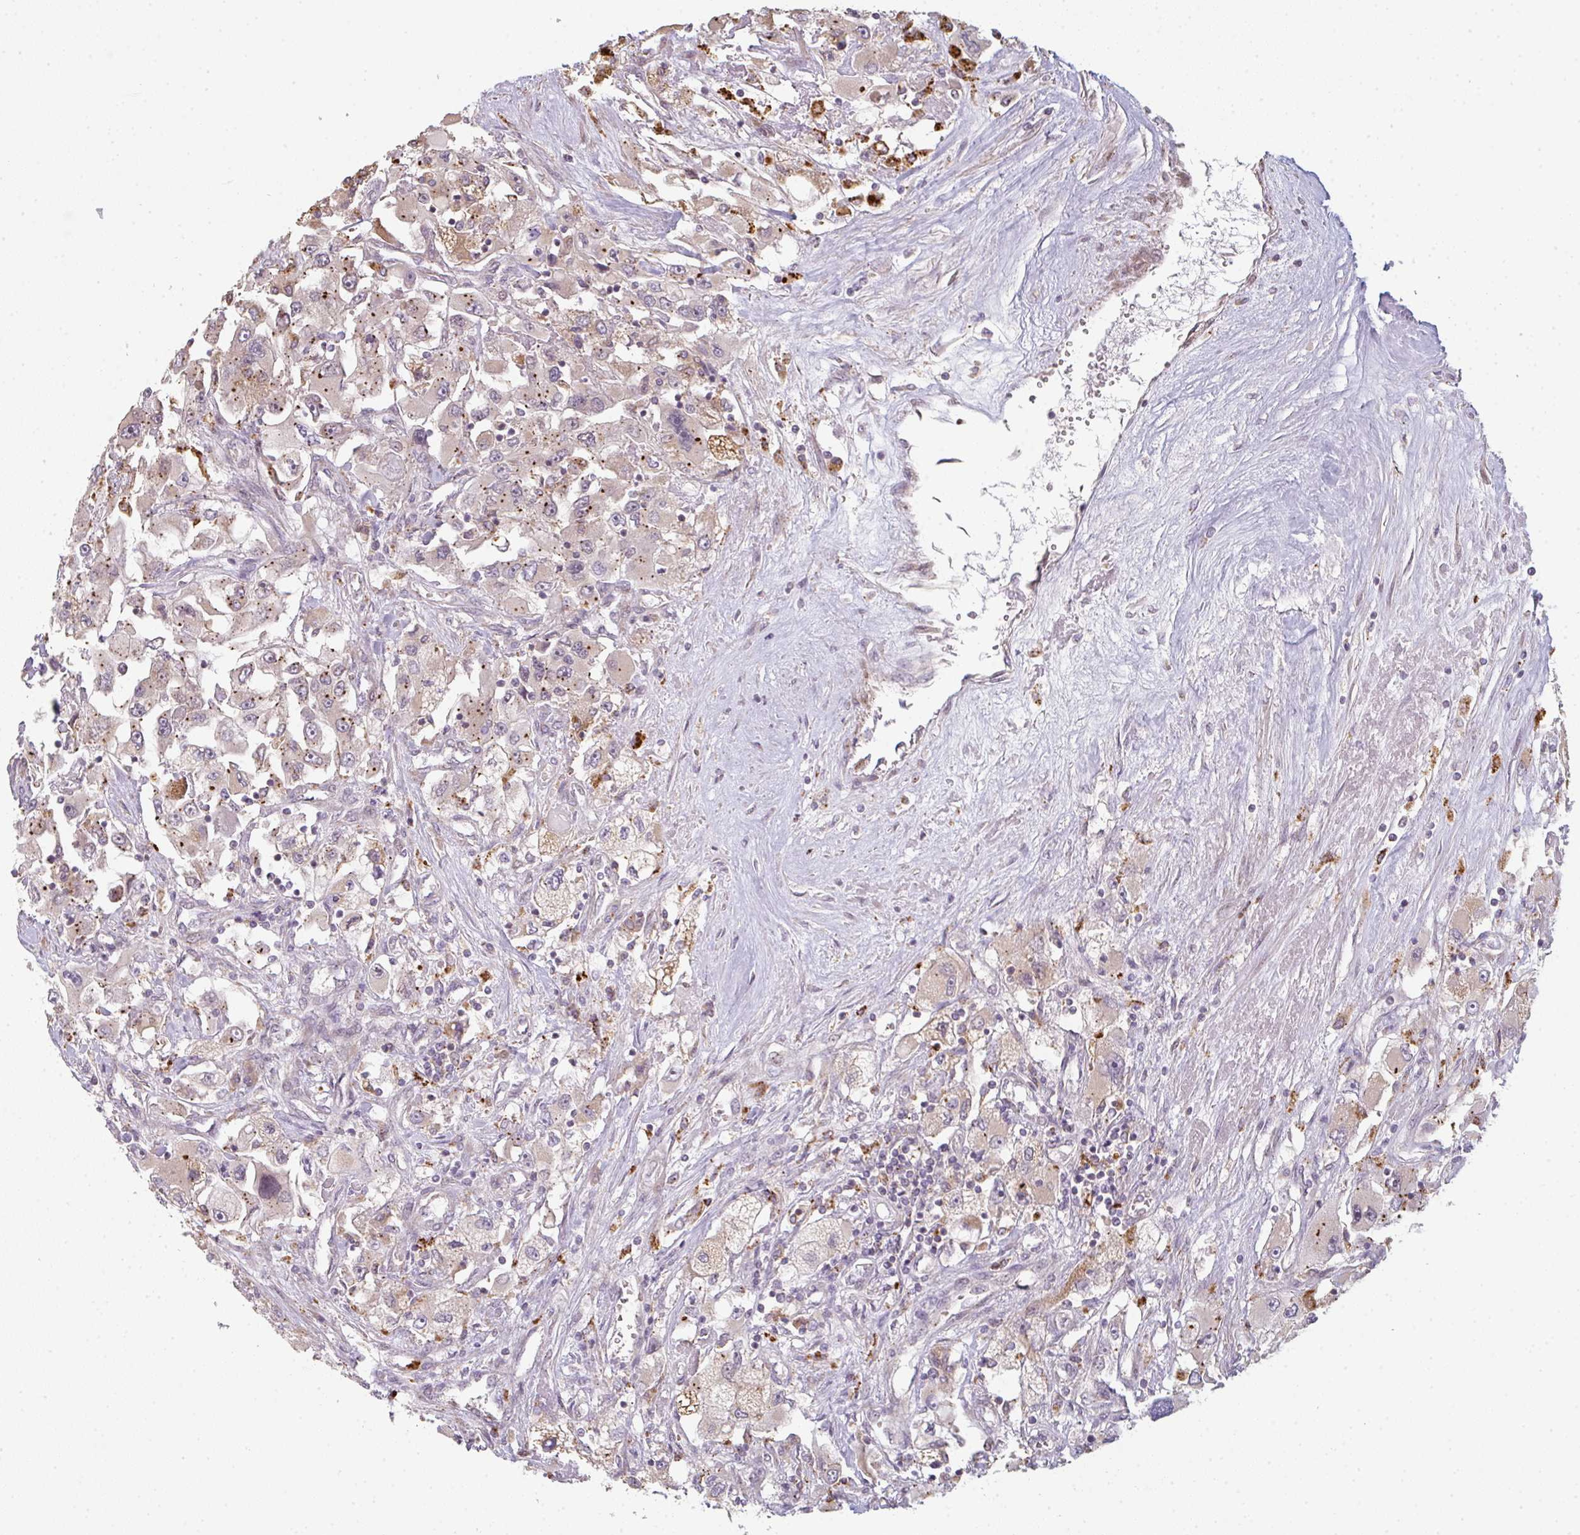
{"staining": {"intensity": "negative", "quantity": "none", "location": "none"}, "tissue": "renal cancer", "cell_type": "Tumor cells", "image_type": "cancer", "snomed": [{"axis": "morphology", "description": "Adenocarcinoma, NOS"}, {"axis": "topography", "description": "Kidney"}], "caption": "Tumor cells are negative for brown protein staining in adenocarcinoma (renal). The staining was performed using DAB to visualize the protein expression in brown, while the nuclei were stained in blue with hematoxylin (Magnification: 20x).", "gene": "TMEM237", "patient": {"sex": "female", "age": 52}}